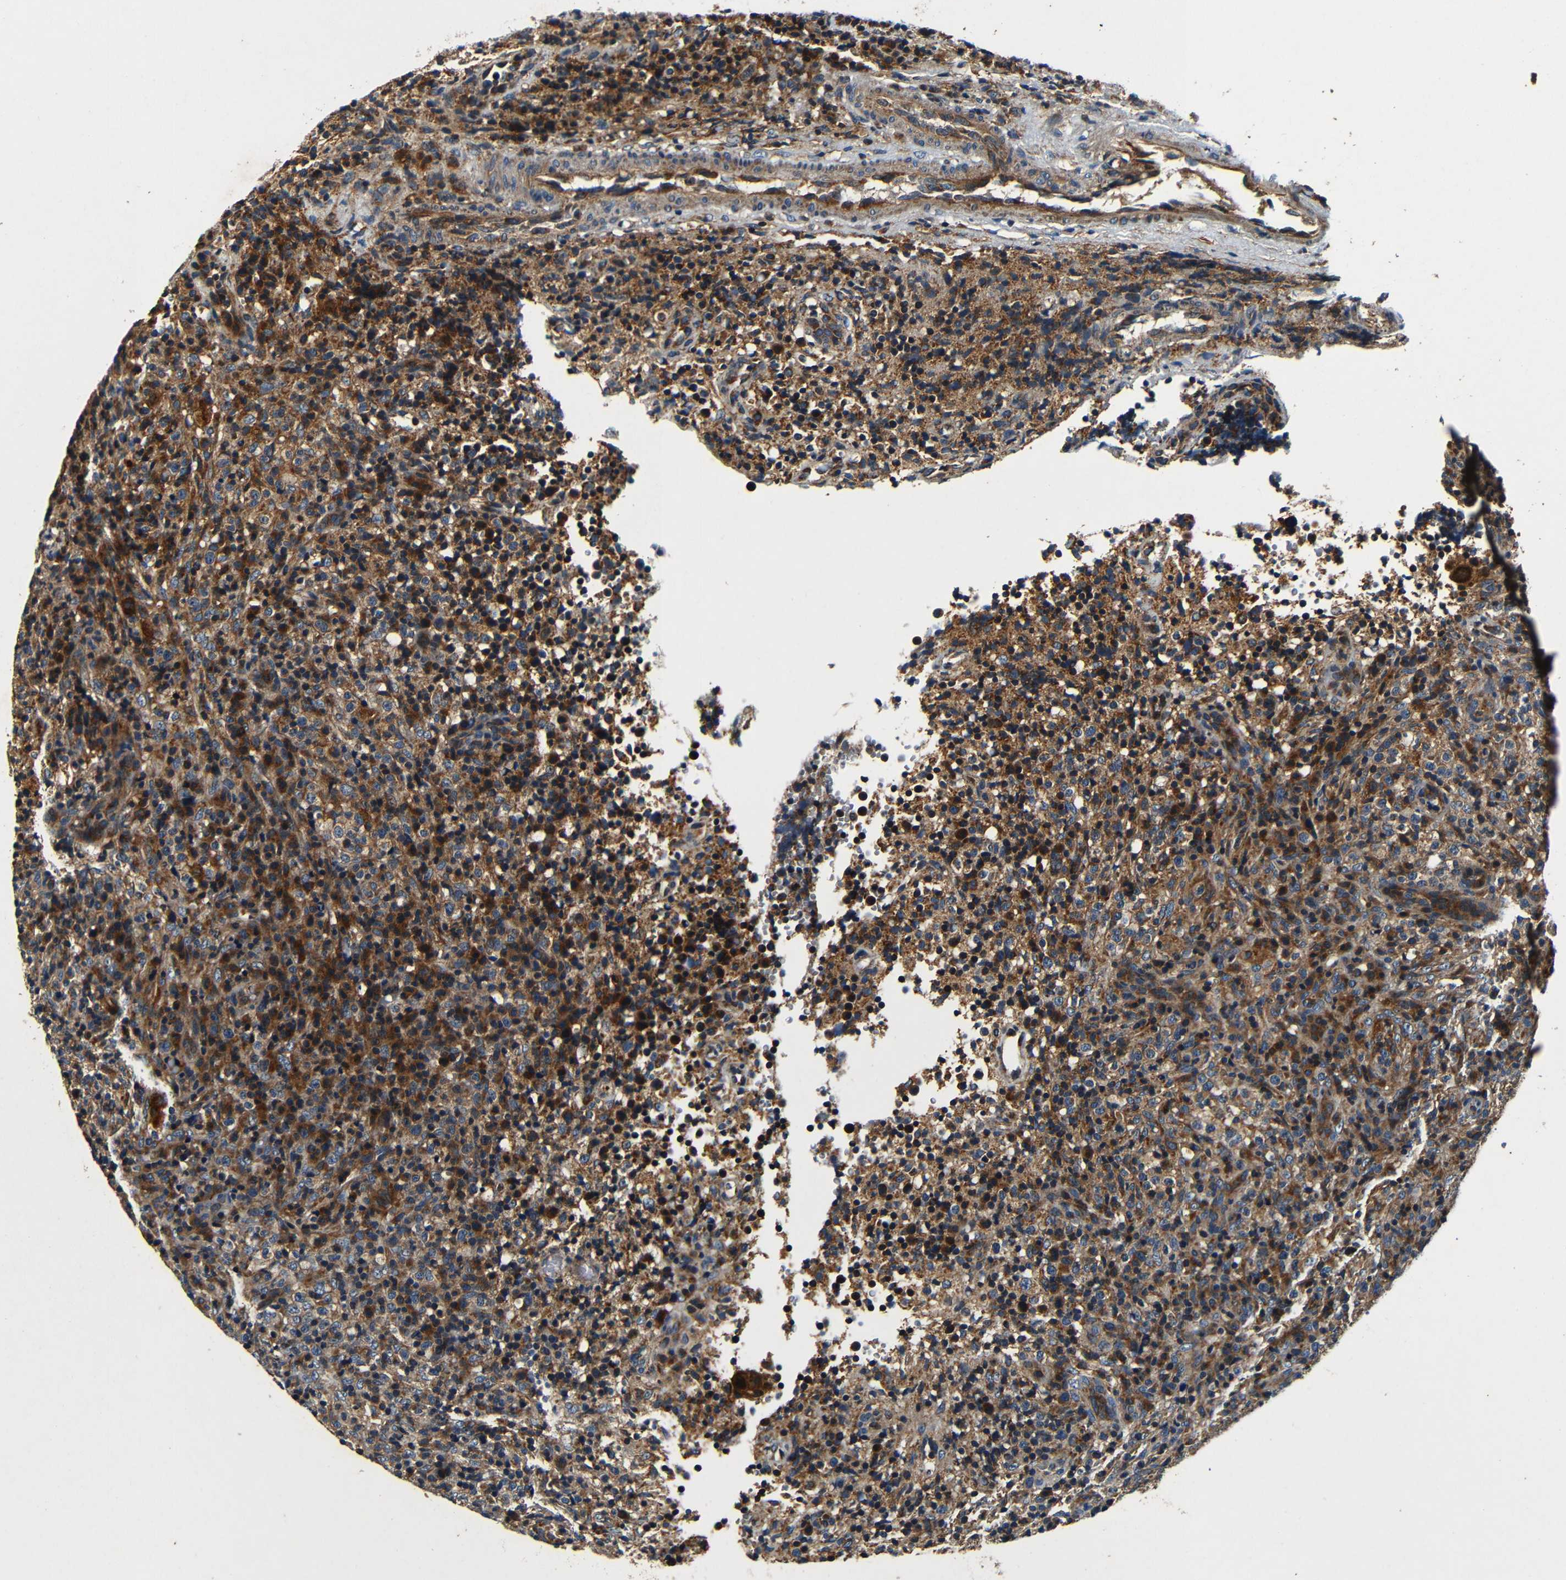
{"staining": {"intensity": "moderate", "quantity": ">75%", "location": "cytoplasmic/membranous"}, "tissue": "lymphoma", "cell_type": "Tumor cells", "image_type": "cancer", "snomed": [{"axis": "morphology", "description": "Malignant lymphoma, non-Hodgkin's type, High grade"}, {"axis": "topography", "description": "Lymph node"}], "caption": "Protein analysis of malignant lymphoma, non-Hodgkin's type (high-grade) tissue shows moderate cytoplasmic/membranous positivity in about >75% of tumor cells.", "gene": "MTX1", "patient": {"sex": "female", "age": 76}}